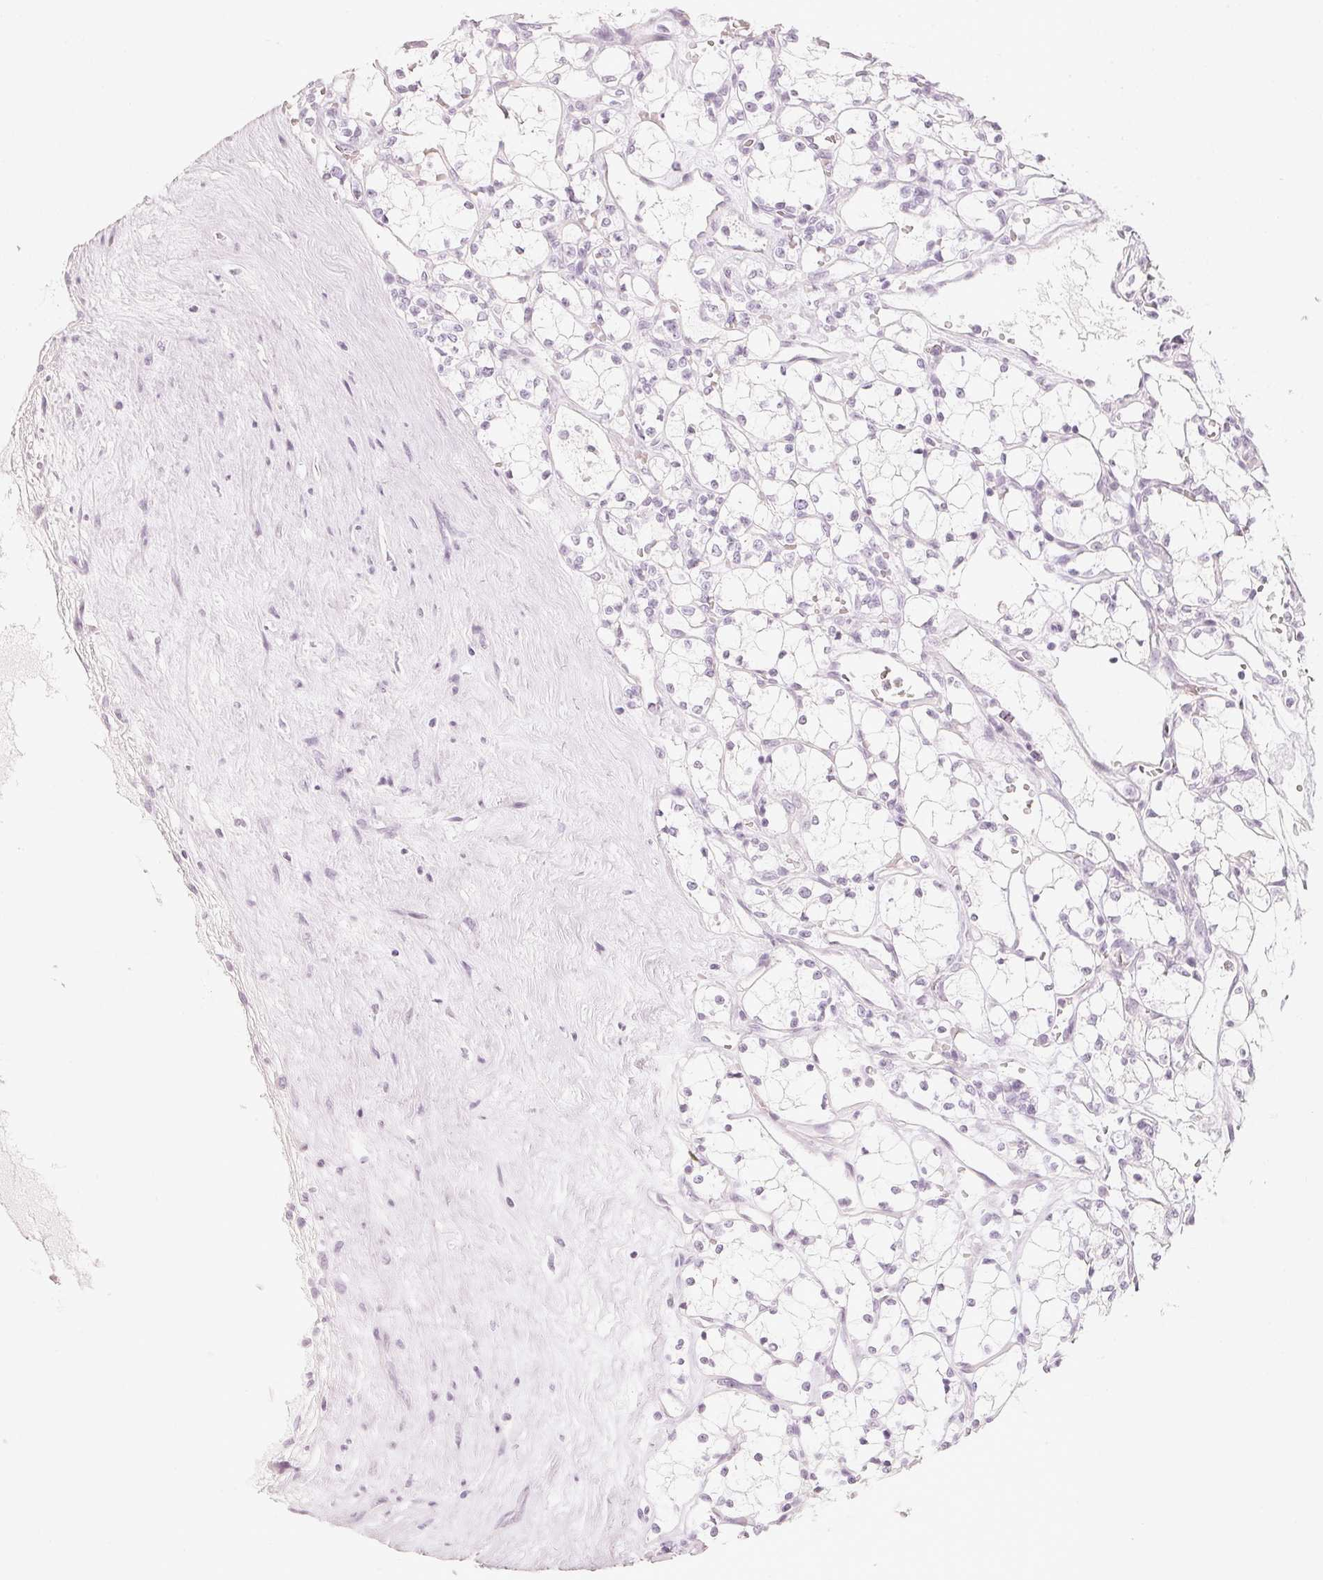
{"staining": {"intensity": "negative", "quantity": "none", "location": "none"}, "tissue": "renal cancer", "cell_type": "Tumor cells", "image_type": "cancer", "snomed": [{"axis": "morphology", "description": "Adenocarcinoma, NOS"}, {"axis": "topography", "description": "Kidney"}], "caption": "IHC photomicrograph of adenocarcinoma (renal) stained for a protein (brown), which shows no expression in tumor cells. (Stains: DAB immunohistochemistry with hematoxylin counter stain, Microscopy: brightfield microscopy at high magnification).", "gene": "SLC22A8", "patient": {"sex": "female", "age": 69}}